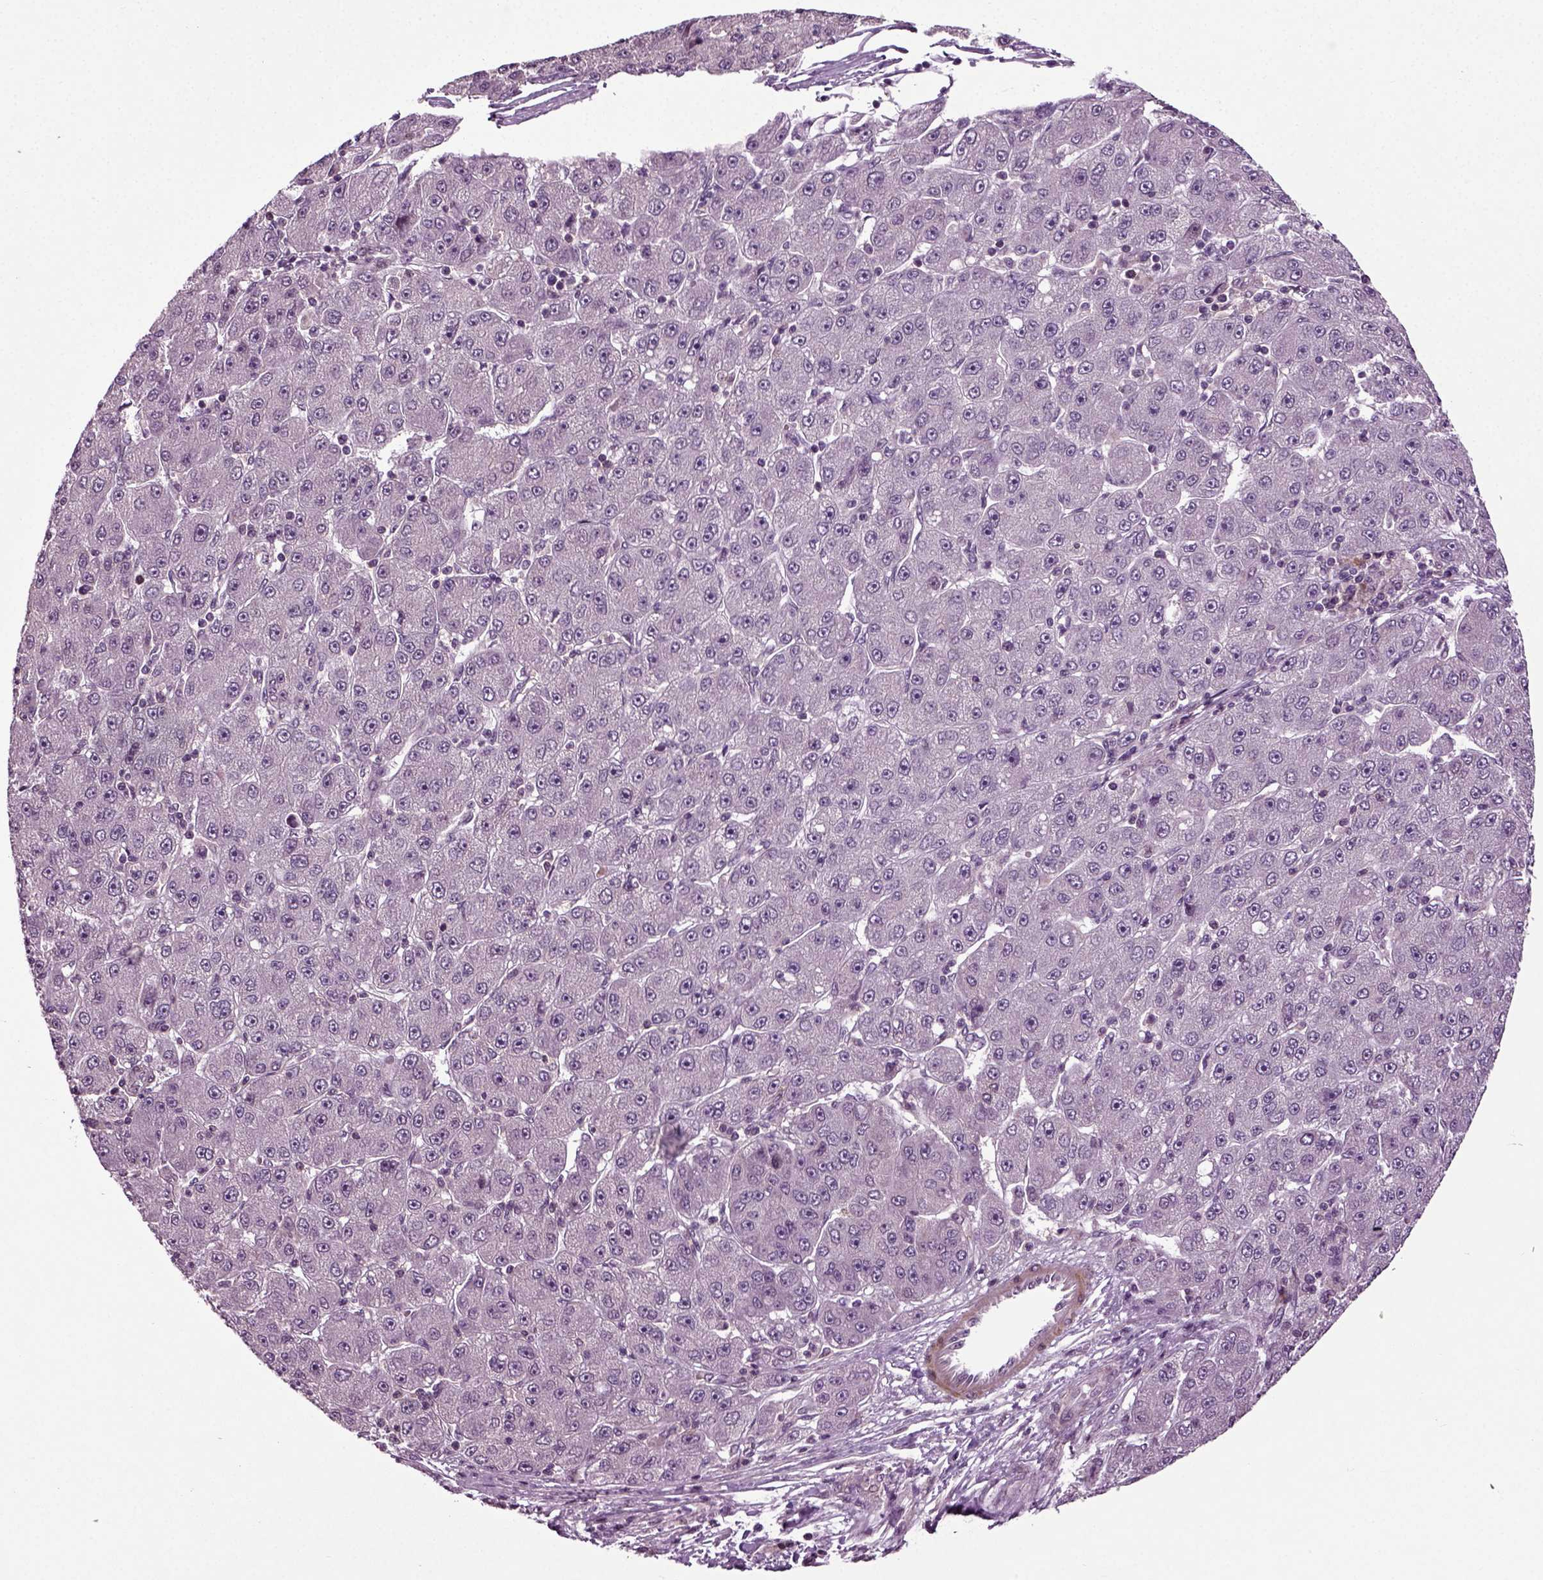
{"staining": {"intensity": "negative", "quantity": "none", "location": "none"}, "tissue": "liver cancer", "cell_type": "Tumor cells", "image_type": "cancer", "snomed": [{"axis": "morphology", "description": "Carcinoma, Hepatocellular, NOS"}, {"axis": "topography", "description": "Liver"}], "caption": "Histopathology image shows no significant protein positivity in tumor cells of liver hepatocellular carcinoma.", "gene": "KNSTRN", "patient": {"sex": "male", "age": 67}}